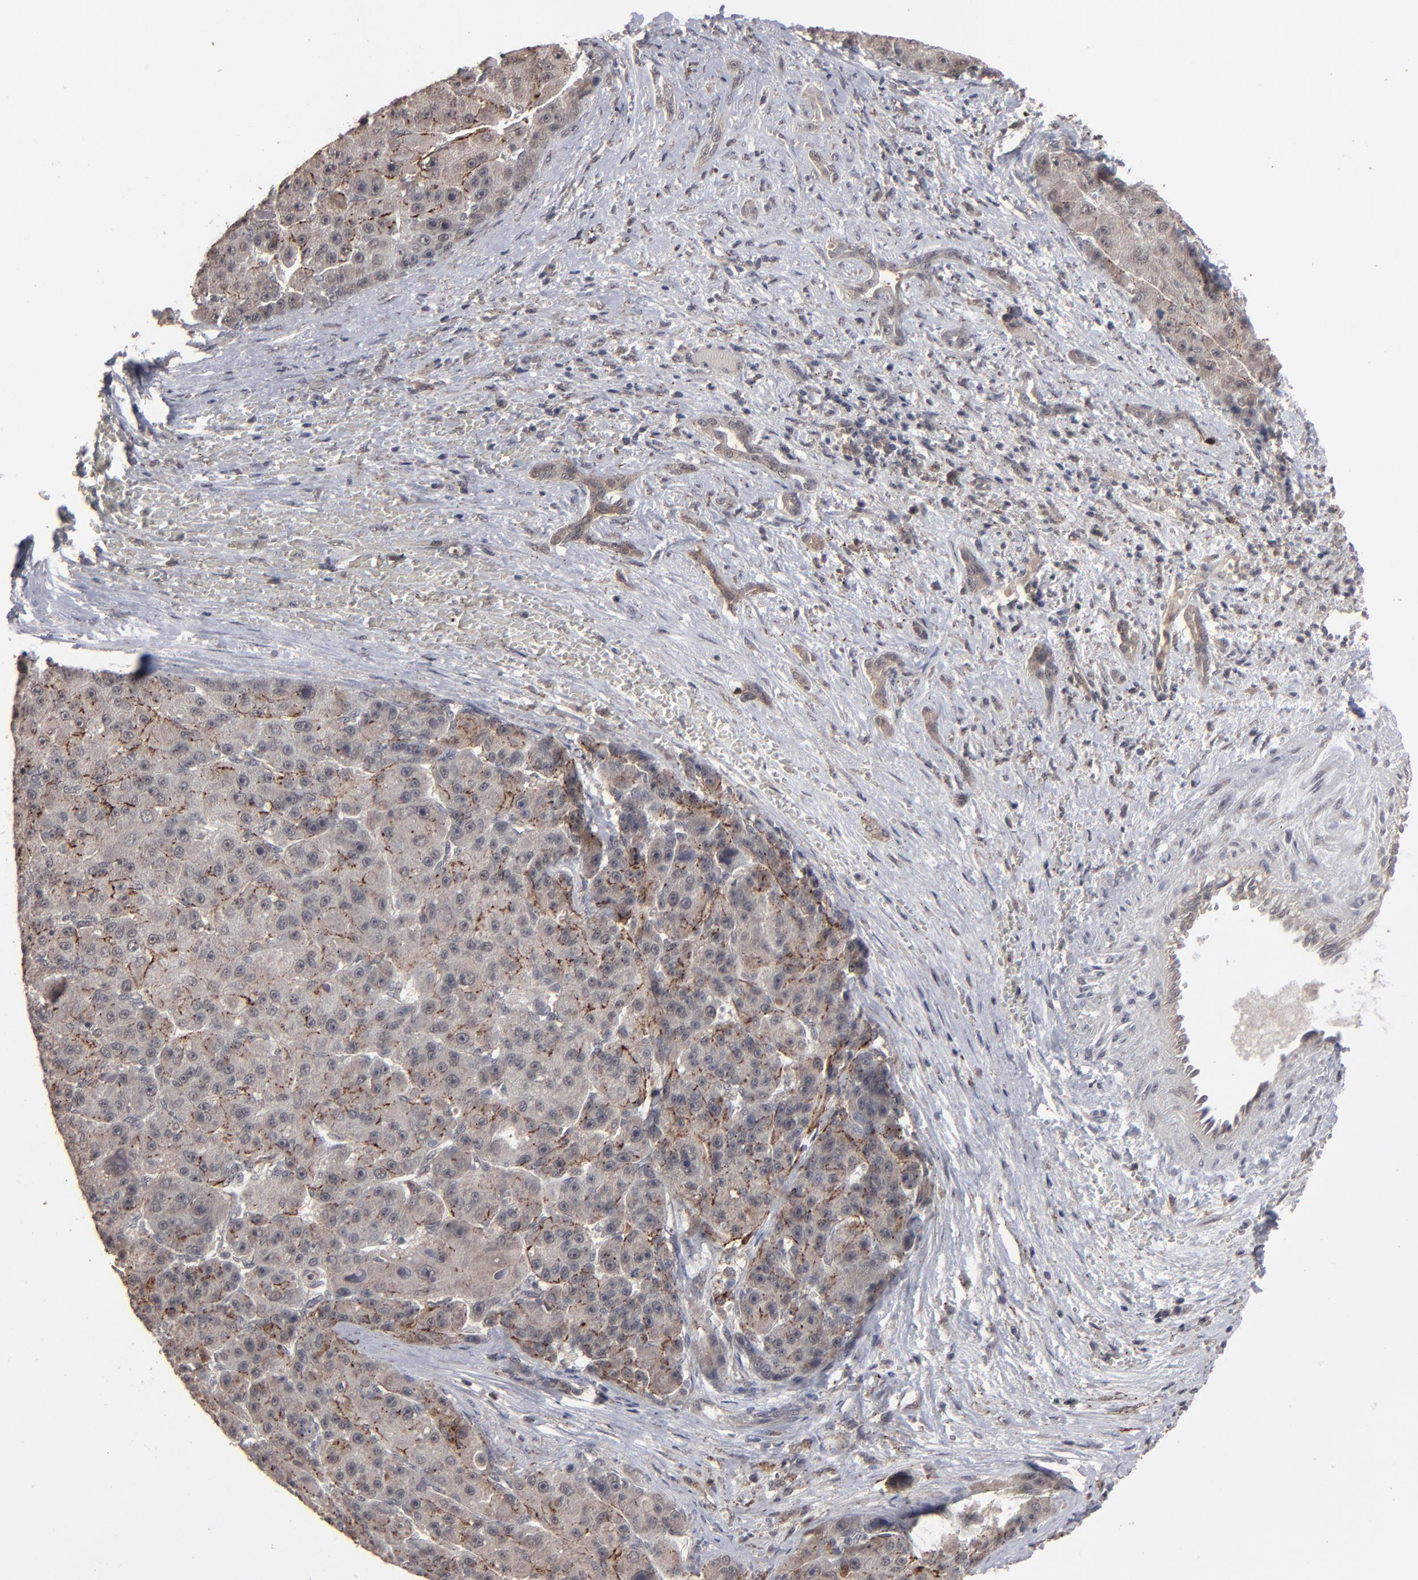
{"staining": {"intensity": "weak", "quantity": ">75%", "location": "cytoplasmic/membranous"}, "tissue": "liver cancer", "cell_type": "Tumor cells", "image_type": "cancer", "snomed": [{"axis": "morphology", "description": "Carcinoma, Hepatocellular, NOS"}, {"axis": "topography", "description": "Liver"}], "caption": "Immunohistochemical staining of liver cancer (hepatocellular carcinoma) displays low levels of weak cytoplasmic/membranous staining in approximately >75% of tumor cells.", "gene": "SLC22A17", "patient": {"sex": "male", "age": 76}}